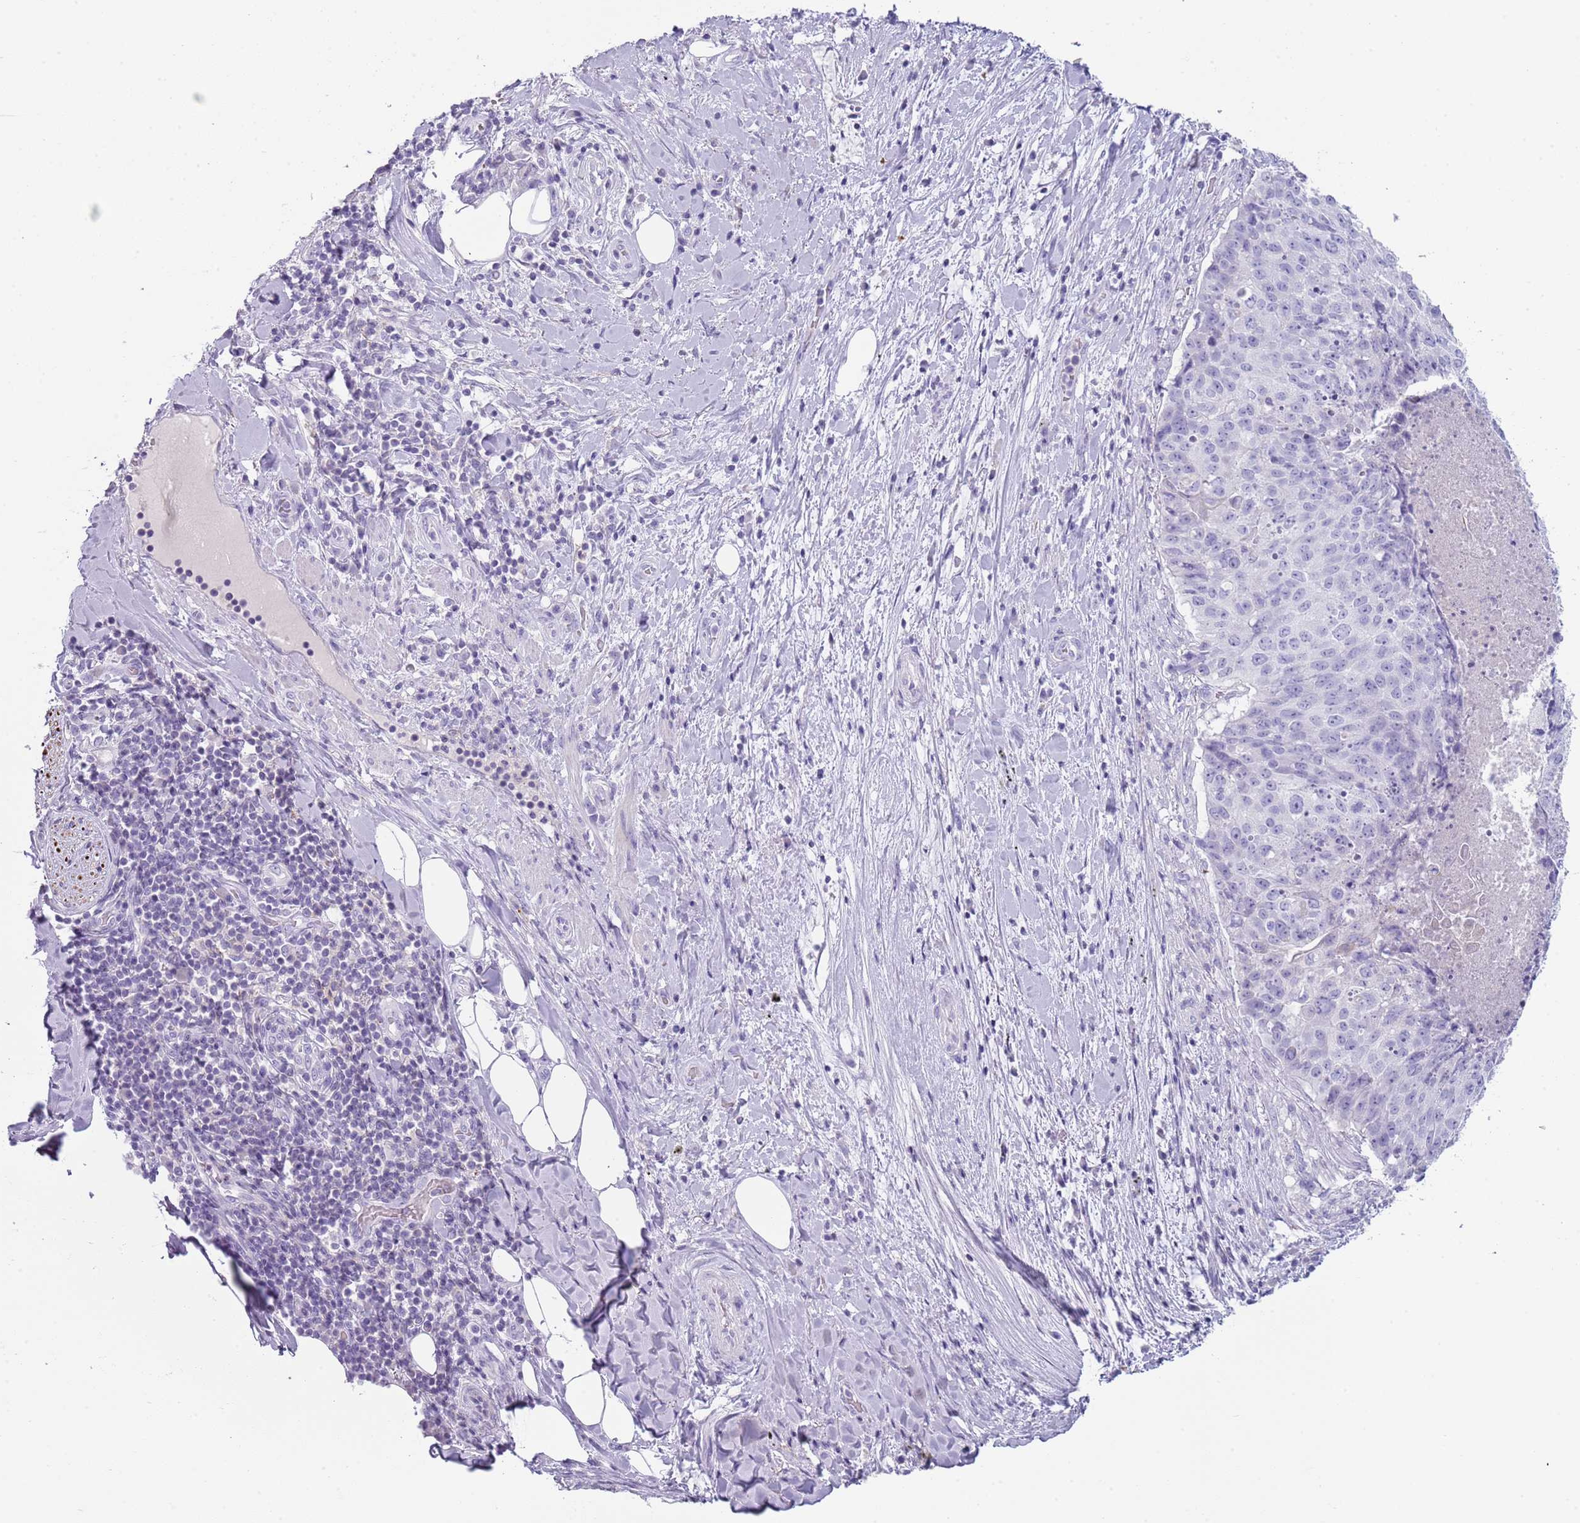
{"staining": {"intensity": "negative", "quantity": "none", "location": "none"}, "tissue": "adipose tissue", "cell_type": "Adipocytes", "image_type": "normal", "snomed": [{"axis": "morphology", "description": "Normal tissue, NOS"}, {"axis": "morphology", "description": "Squamous cell carcinoma, NOS"}, {"axis": "topography", "description": "Bronchus"}, {"axis": "topography", "description": "Lung"}], "caption": "This is a micrograph of immunohistochemistry staining of normal adipose tissue, which shows no staining in adipocytes. (DAB (3,3'-diaminobenzidine) immunohistochemistry visualized using brightfield microscopy, high magnification).", "gene": "ENSG00000271254", "patient": {"sex": "male", "age": 64}}